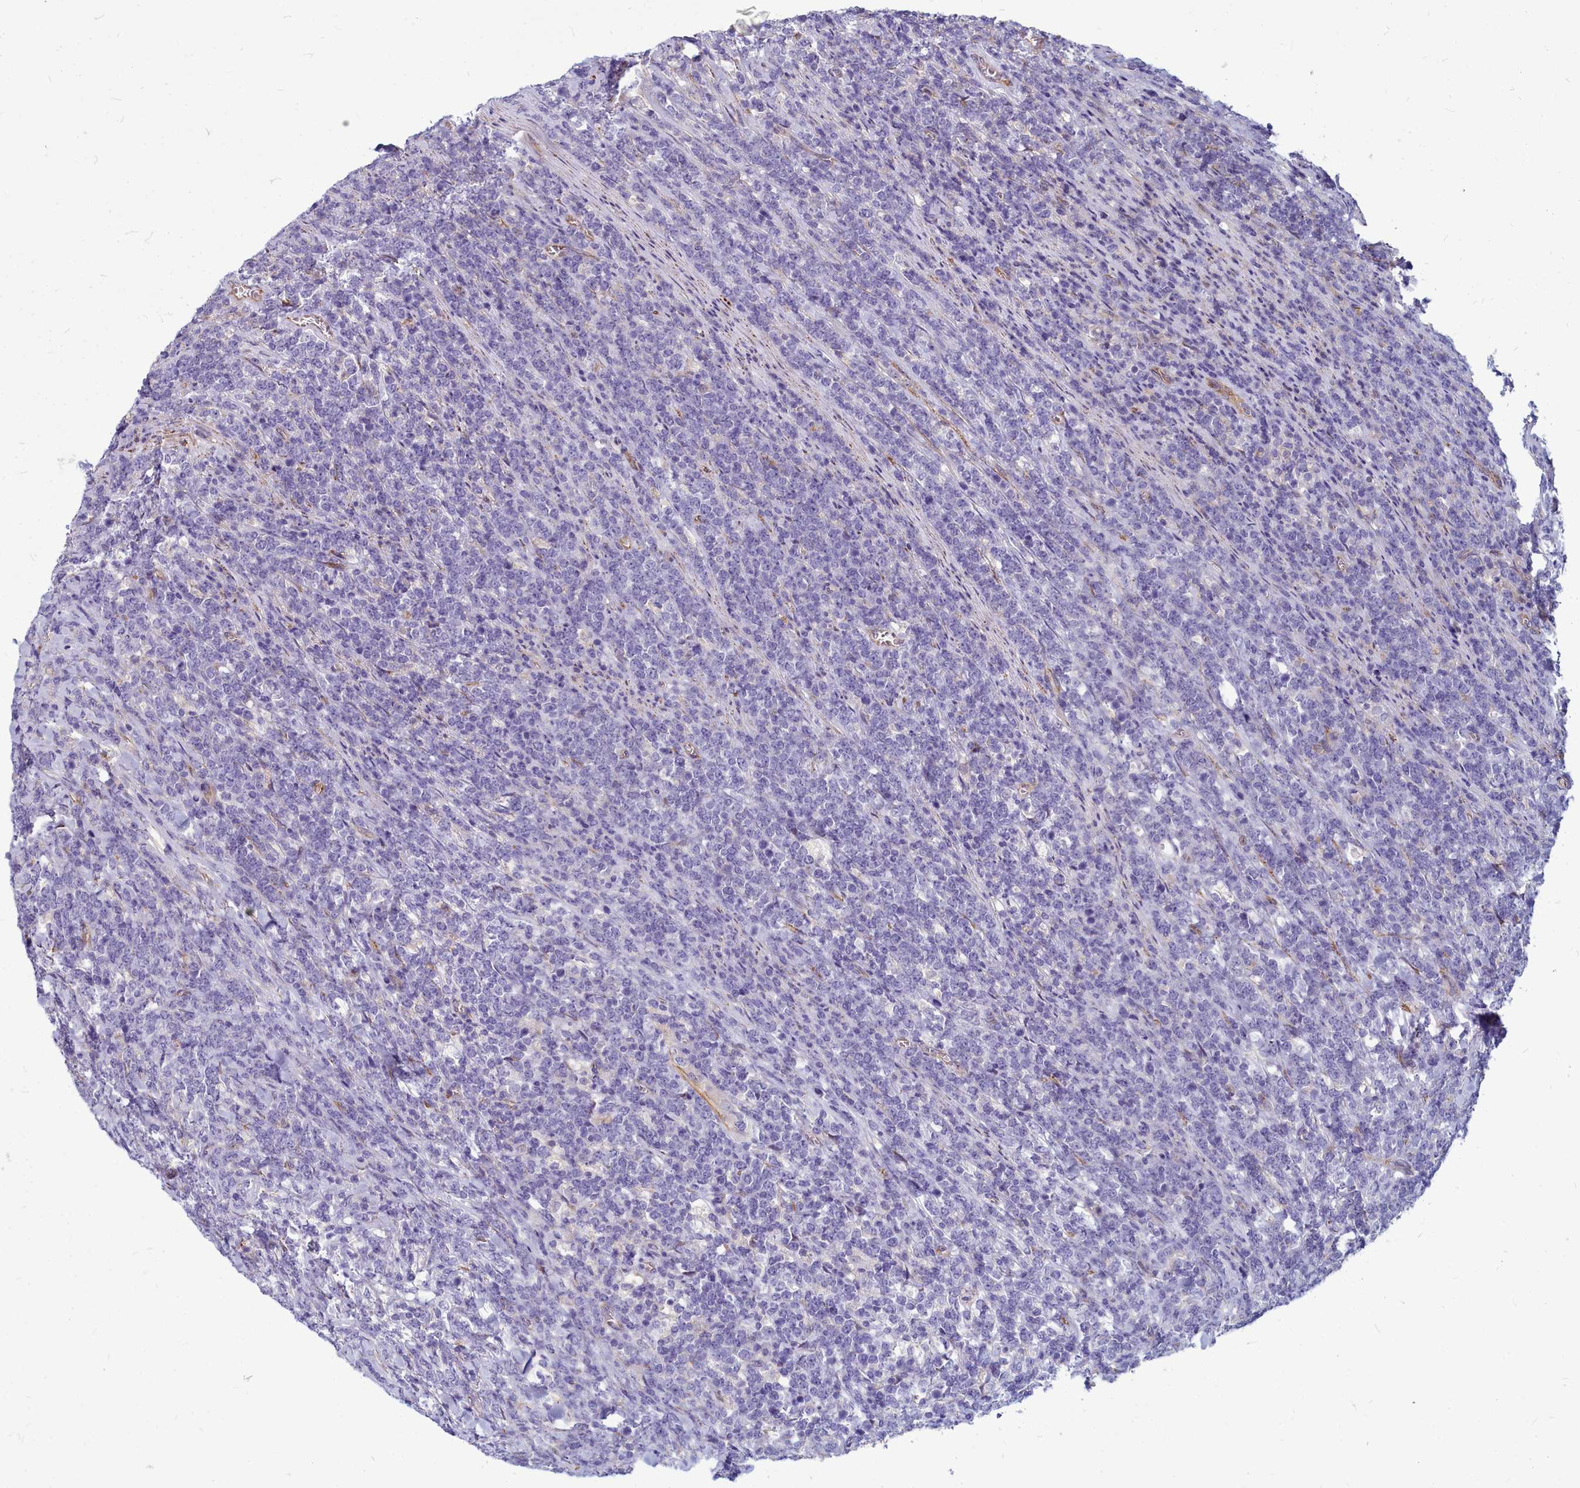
{"staining": {"intensity": "negative", "quantity": "none", "location": "none"}, "tissue": "lymphoma", "cell_type": "Tumor cells", "image_type": "cancer", "snomed": [{"axis": "morphology", "description": "Malignant lymphoma, non-Hodgkin's type, High grade"}, {"axis": "topography", "description": "Small intestine"}], "caption": "Tumor cells are negative for brown protein staining in lymphoma.", "gene": "SMPD4", "patient": {"sex": "male", "age": 8}}